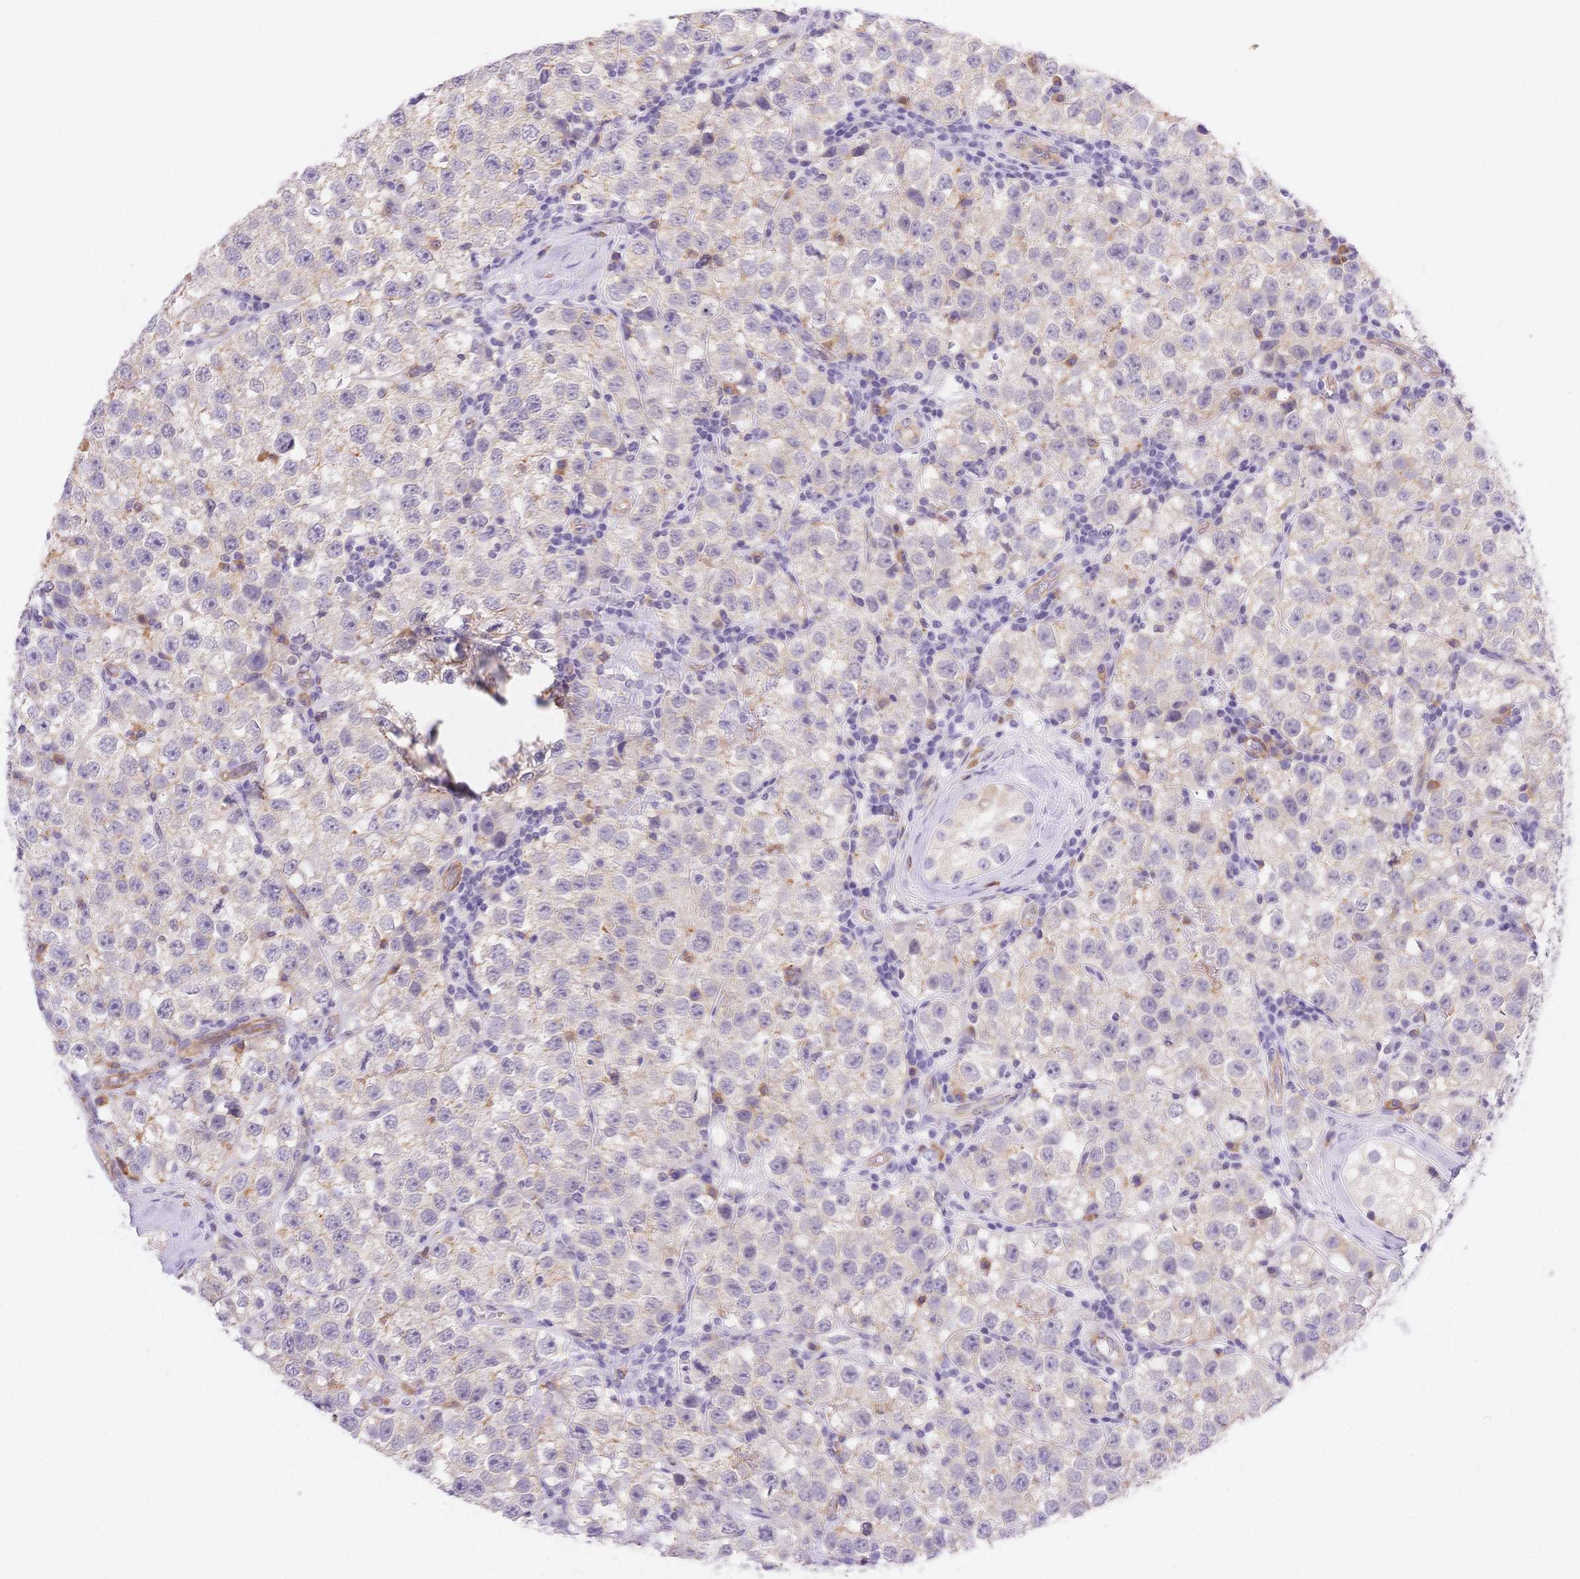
{"staining": {"intensity": "weak", "quantity": "<25%", "location": "cytoplasmic/membranous"}, "tissue": "testis cancer", "cell_type": "Tumor cells", "image_type": "cancer", "snomed": [{"axis": "morphology", "description": "Seminoma, NOS"}, {"axis": "topography", "description": "Testis"}], "caption": "Micrograph shows no protein positivity in tumor cells of seminoma (testis) tissue.", "gene": "CSN1S1", "patient": {"sex": "male", "age": 34}}